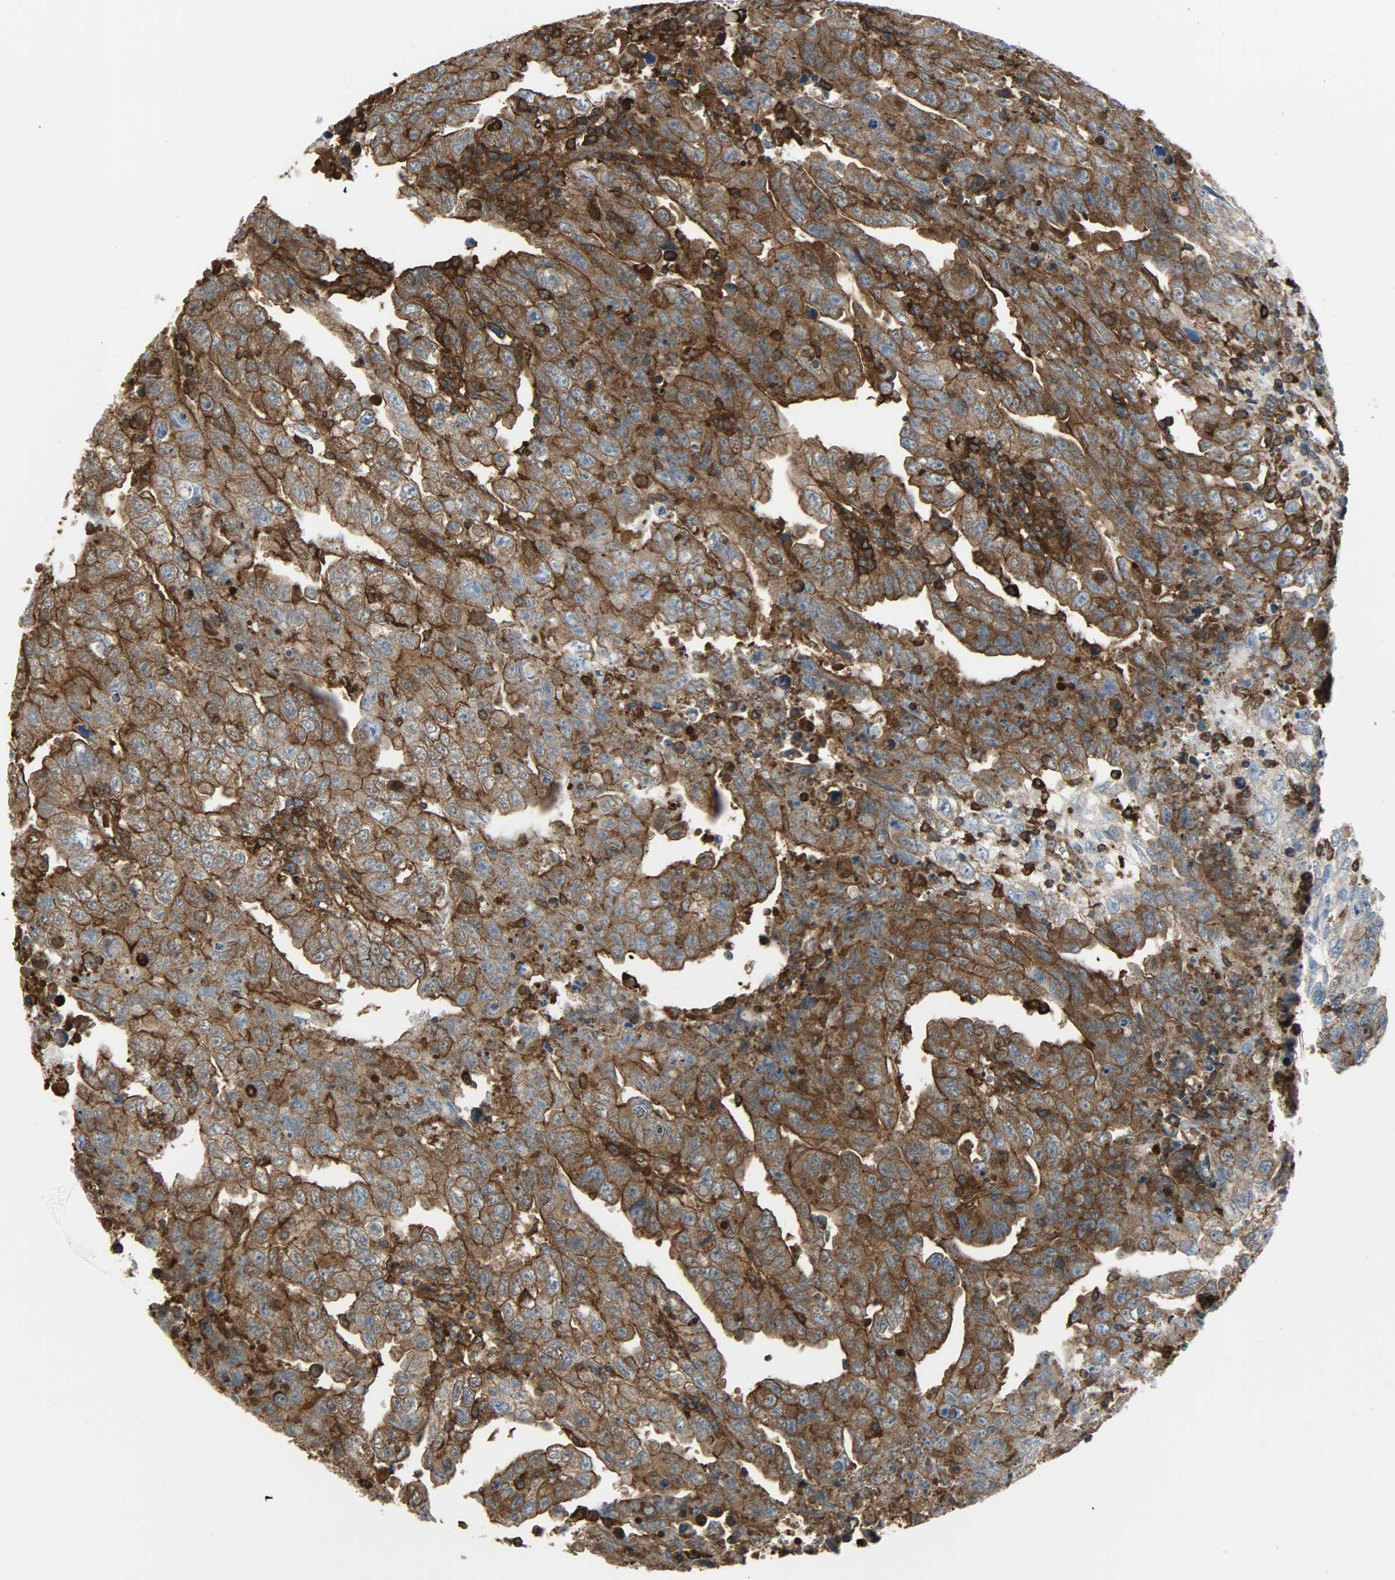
{"staining": {"intensity": "strong", "quantity": ">75%", "location": "cytoplasmic/membranous"}, "tissue": "testis cancer", "cell_type": "Tumor cells", "image_type": "cancer", "snomed": [{"axis": "morphology", "description": "Carcinoma, Embryonal, NOS"}, {"axis": "topography", "description": "Testis"}], "caption": "This is a micrograph of immunohistochemistry staining of testis embryonal carcinoma, which shows strong staining in the cytoplasmic/membranous of tumor cells.", "gene": "VASP", "patient": {"sex": "male", "age": 28}}